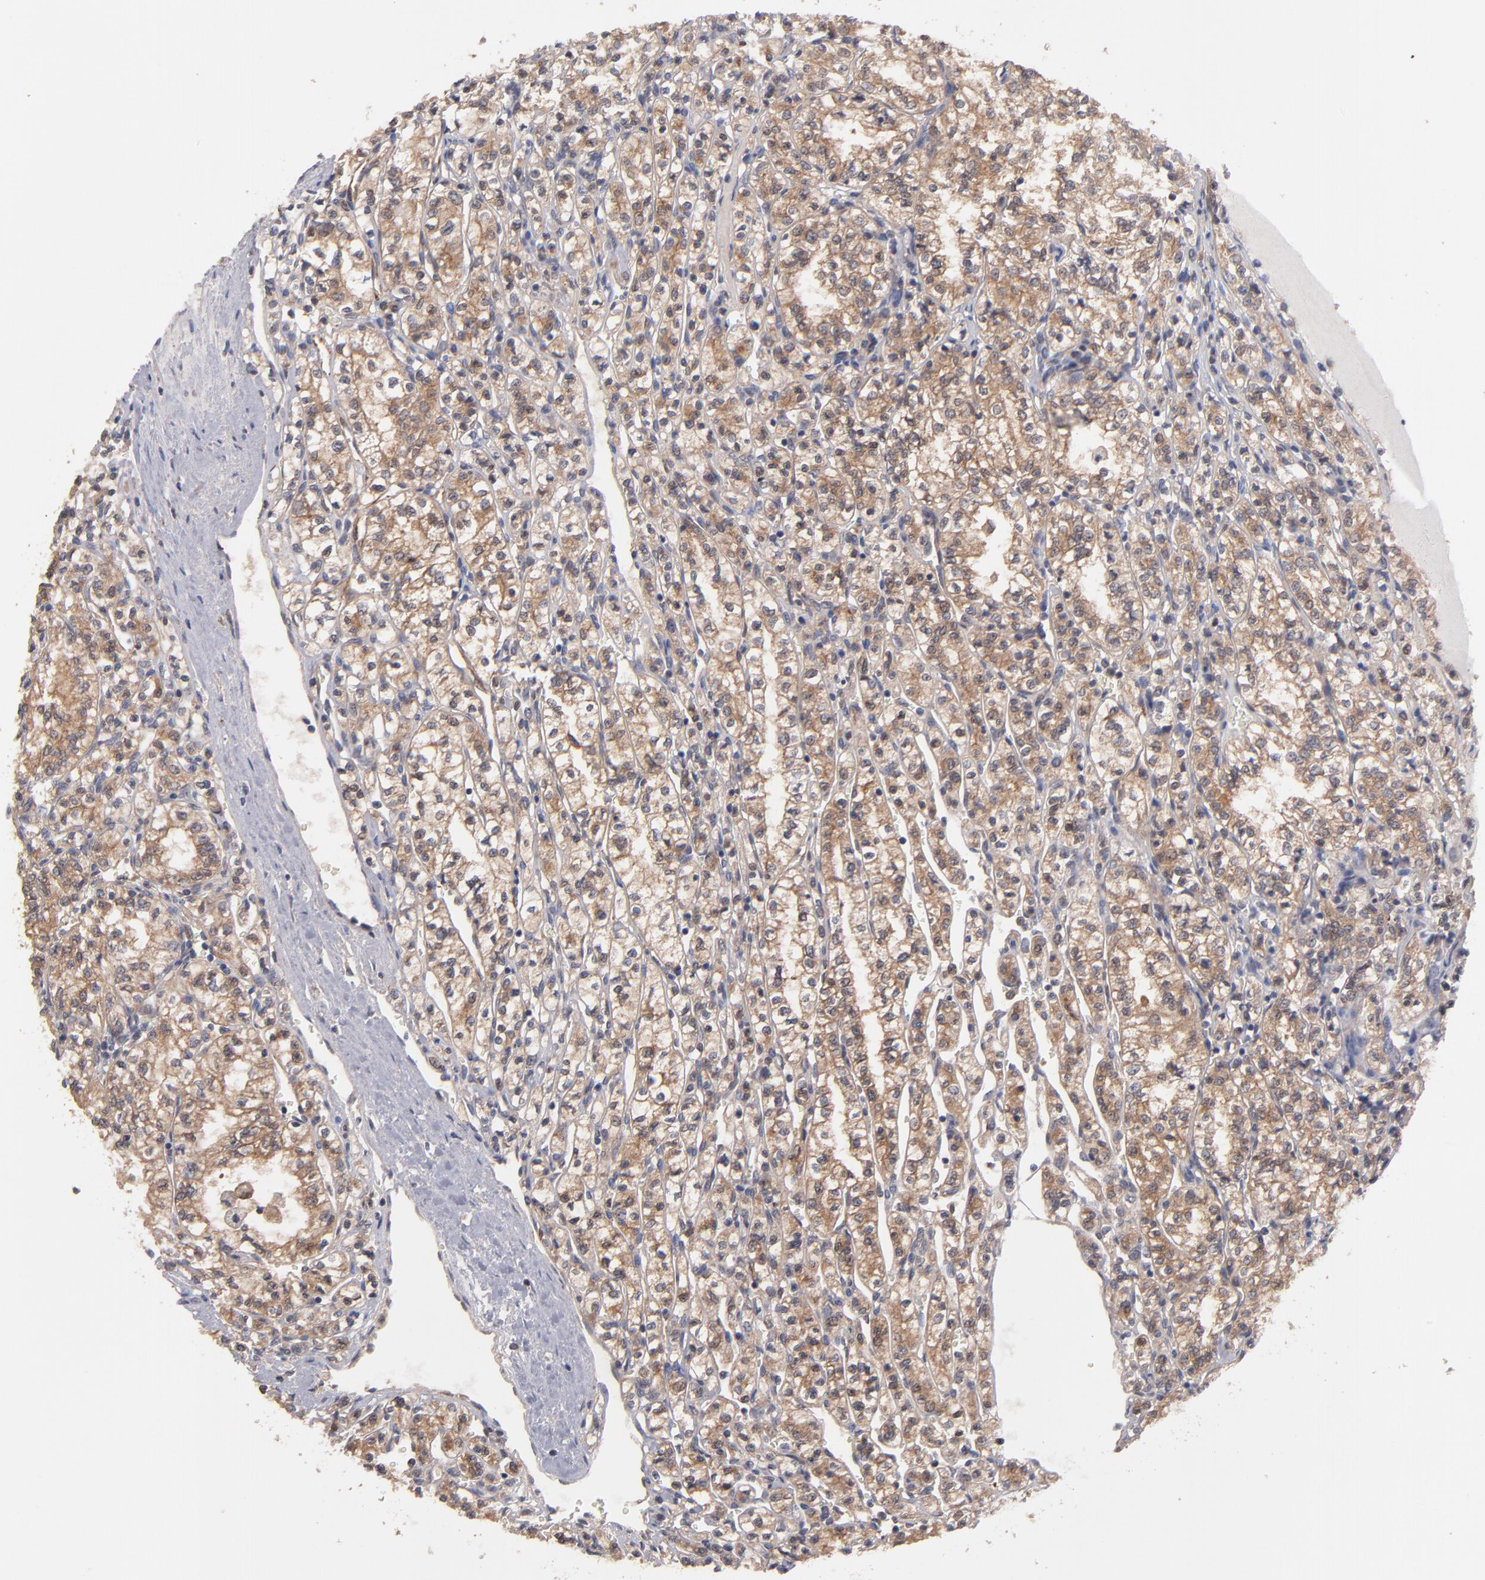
{"staining": {"intensity": "moderate", "quantity": ">75%", "location": "cytoplasmic/membranous"}, "tissue": "renal cancer", "cell_type": "Tumor cells", "image_type": "cancer", "snomed": [{"axis": "morphology", "description": "Adenocarcinoma, NOS"}, {"axis": "topography", "description": "Kidney"}], "caption": "The micrograph demonstrates a brown stain indicating the presence of a protein in the cytoplasmic/membranous of tumor cells in renal cancer (adenocarcinoma). Nuclei are stained in blue.", "gene": "GMFG", "patient": {"sex": "male", "age": 61}}